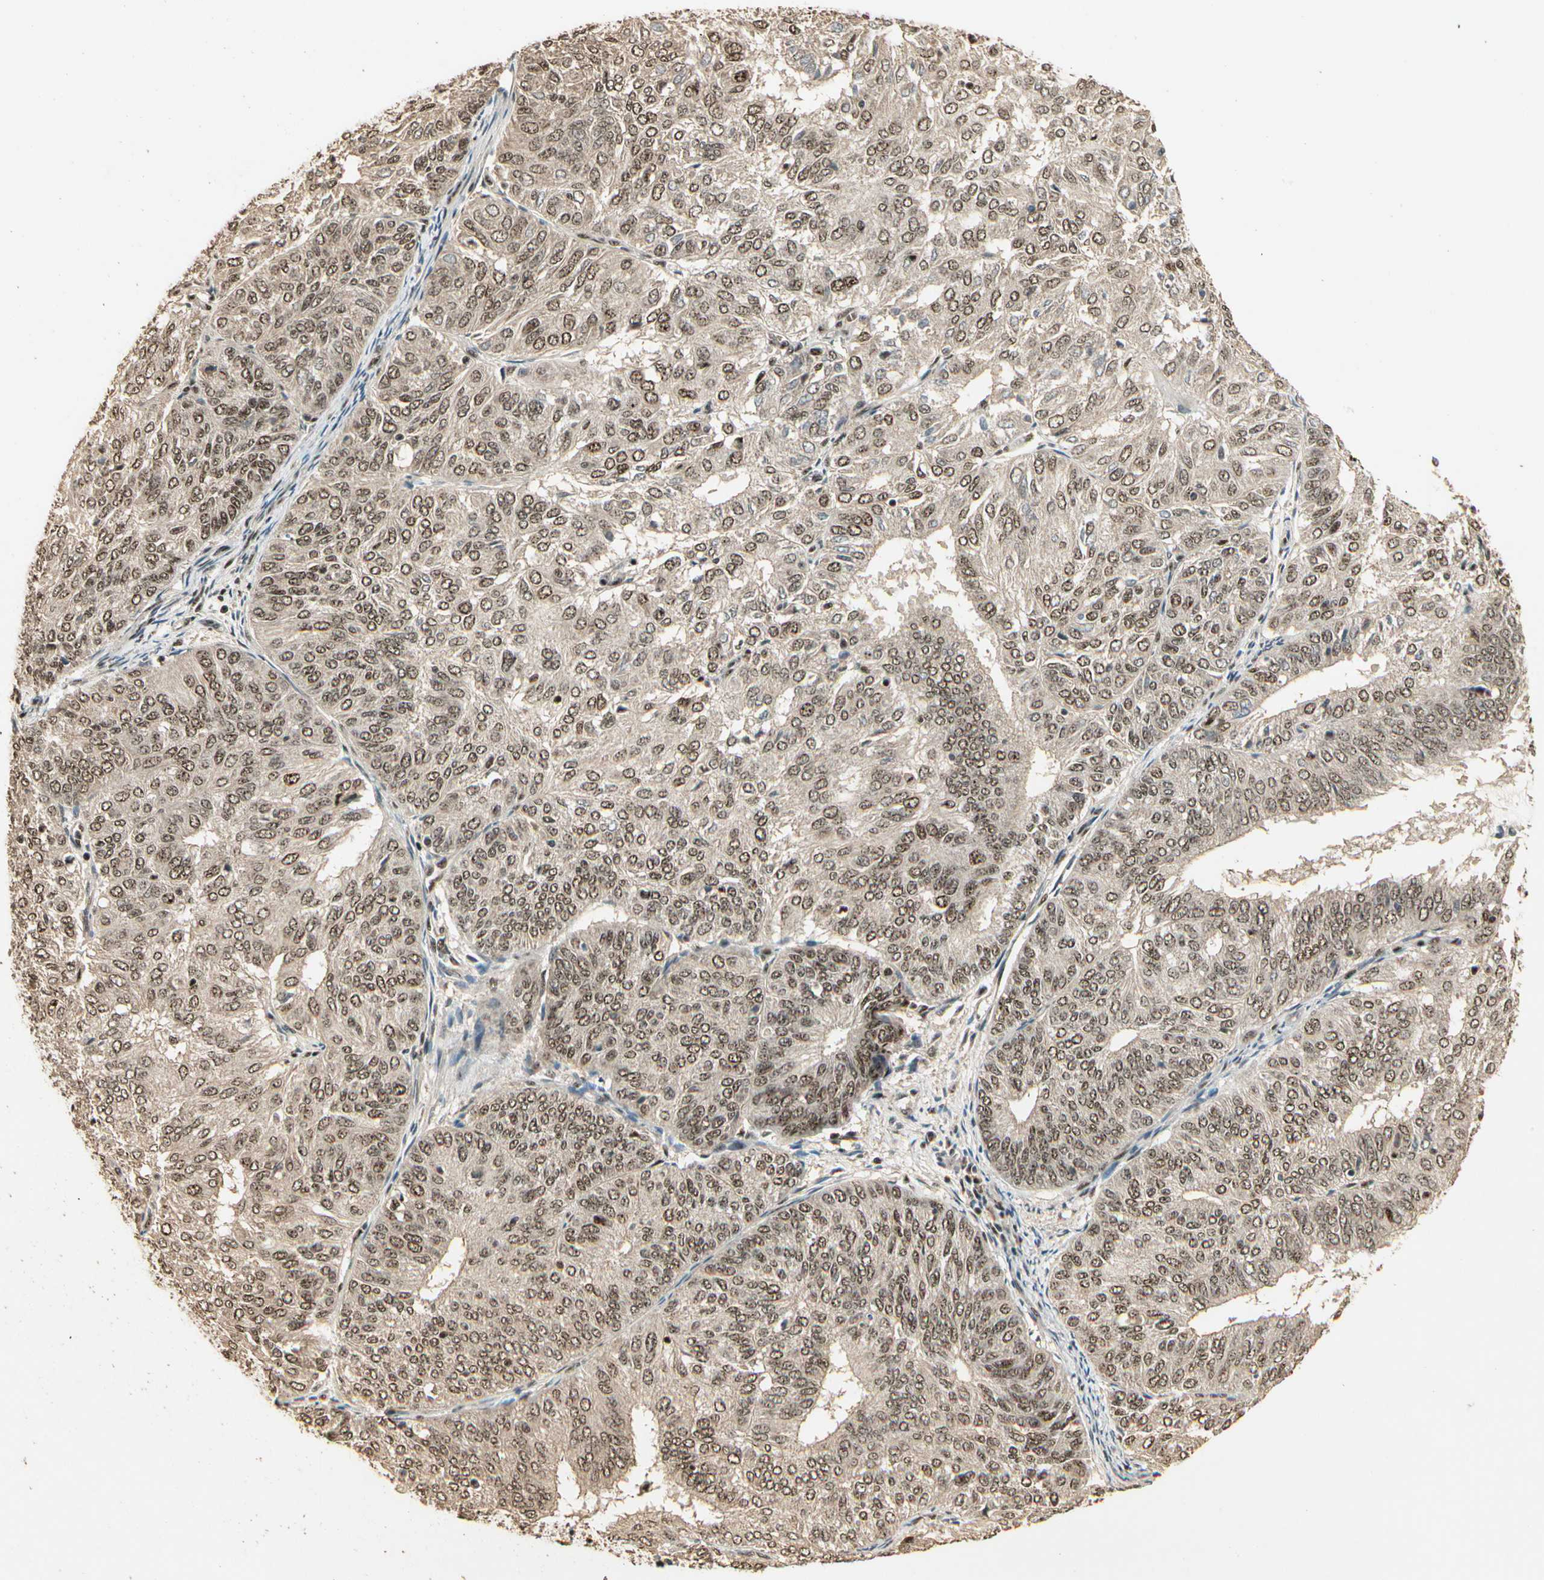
{"staining": {"intensity": "moderate", "quantity": ">75%", "location": "cytoplasmic/membranous,nuclear"}, "tissue": "endometrial cancer", "cell_type": "Tumor cells", "image_type": "cancer", "snomed": [{"axis": "morphology", "description": "Adenocarcinoma, NOS"}, {"axis": "topography", "description": "Uterus"}], "caption": "IHC staining of adenocarcinoma (endometrial), which shows medium levels of moderate cytoplasmic/membranous and nuclear staining in about >75% of tumor cells indicating moderate cytoplasmic/membranous and nuclear protein staining. The staining was performed using DAB (3,3'-diaminobenzidine) (brown) for protein detection and nuclei were counterstained in hematoxylin (blue).", "gene": "RBM25", "patient": {"sex": "female", "age": 60}}